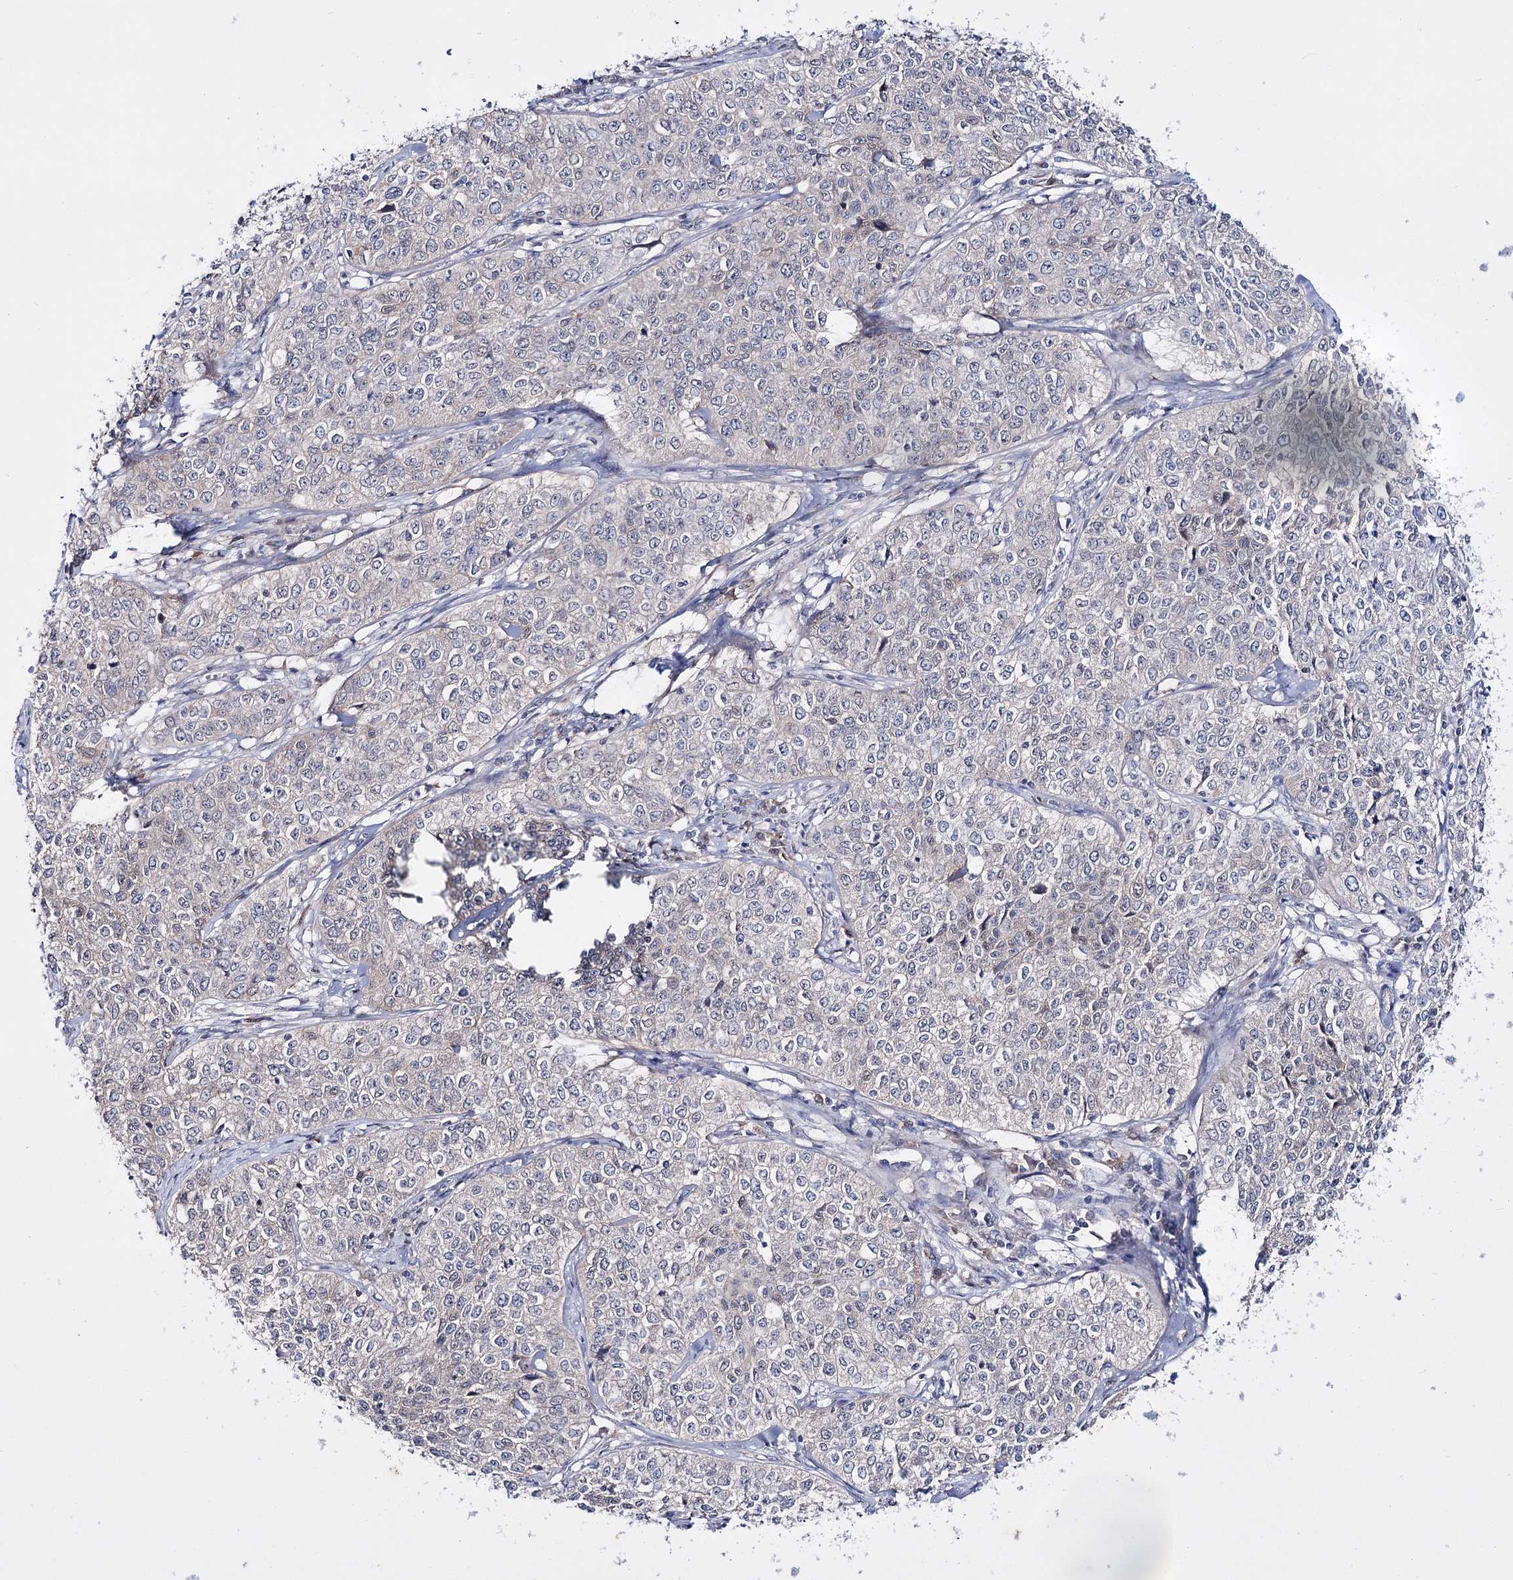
{"staining": {"intensity": "negative", "quantity": "none", "location": "none"}, "tissue": "cervical cancer", "cell_type": "Tumor cells", "image_type": "cancer", "snomed": [{"axis": "morphology", "description": "Squamous cell carcinoma, NOS"}, {"axis": "topography", "description": "Cervix"}], "caption": "Immunohistochemical staining of human cervical squamous cell carcinoma demonstrates no significant staining in tumor cells.", "gene": "PTER", "patient": {"sex": "female", "age": 35}}